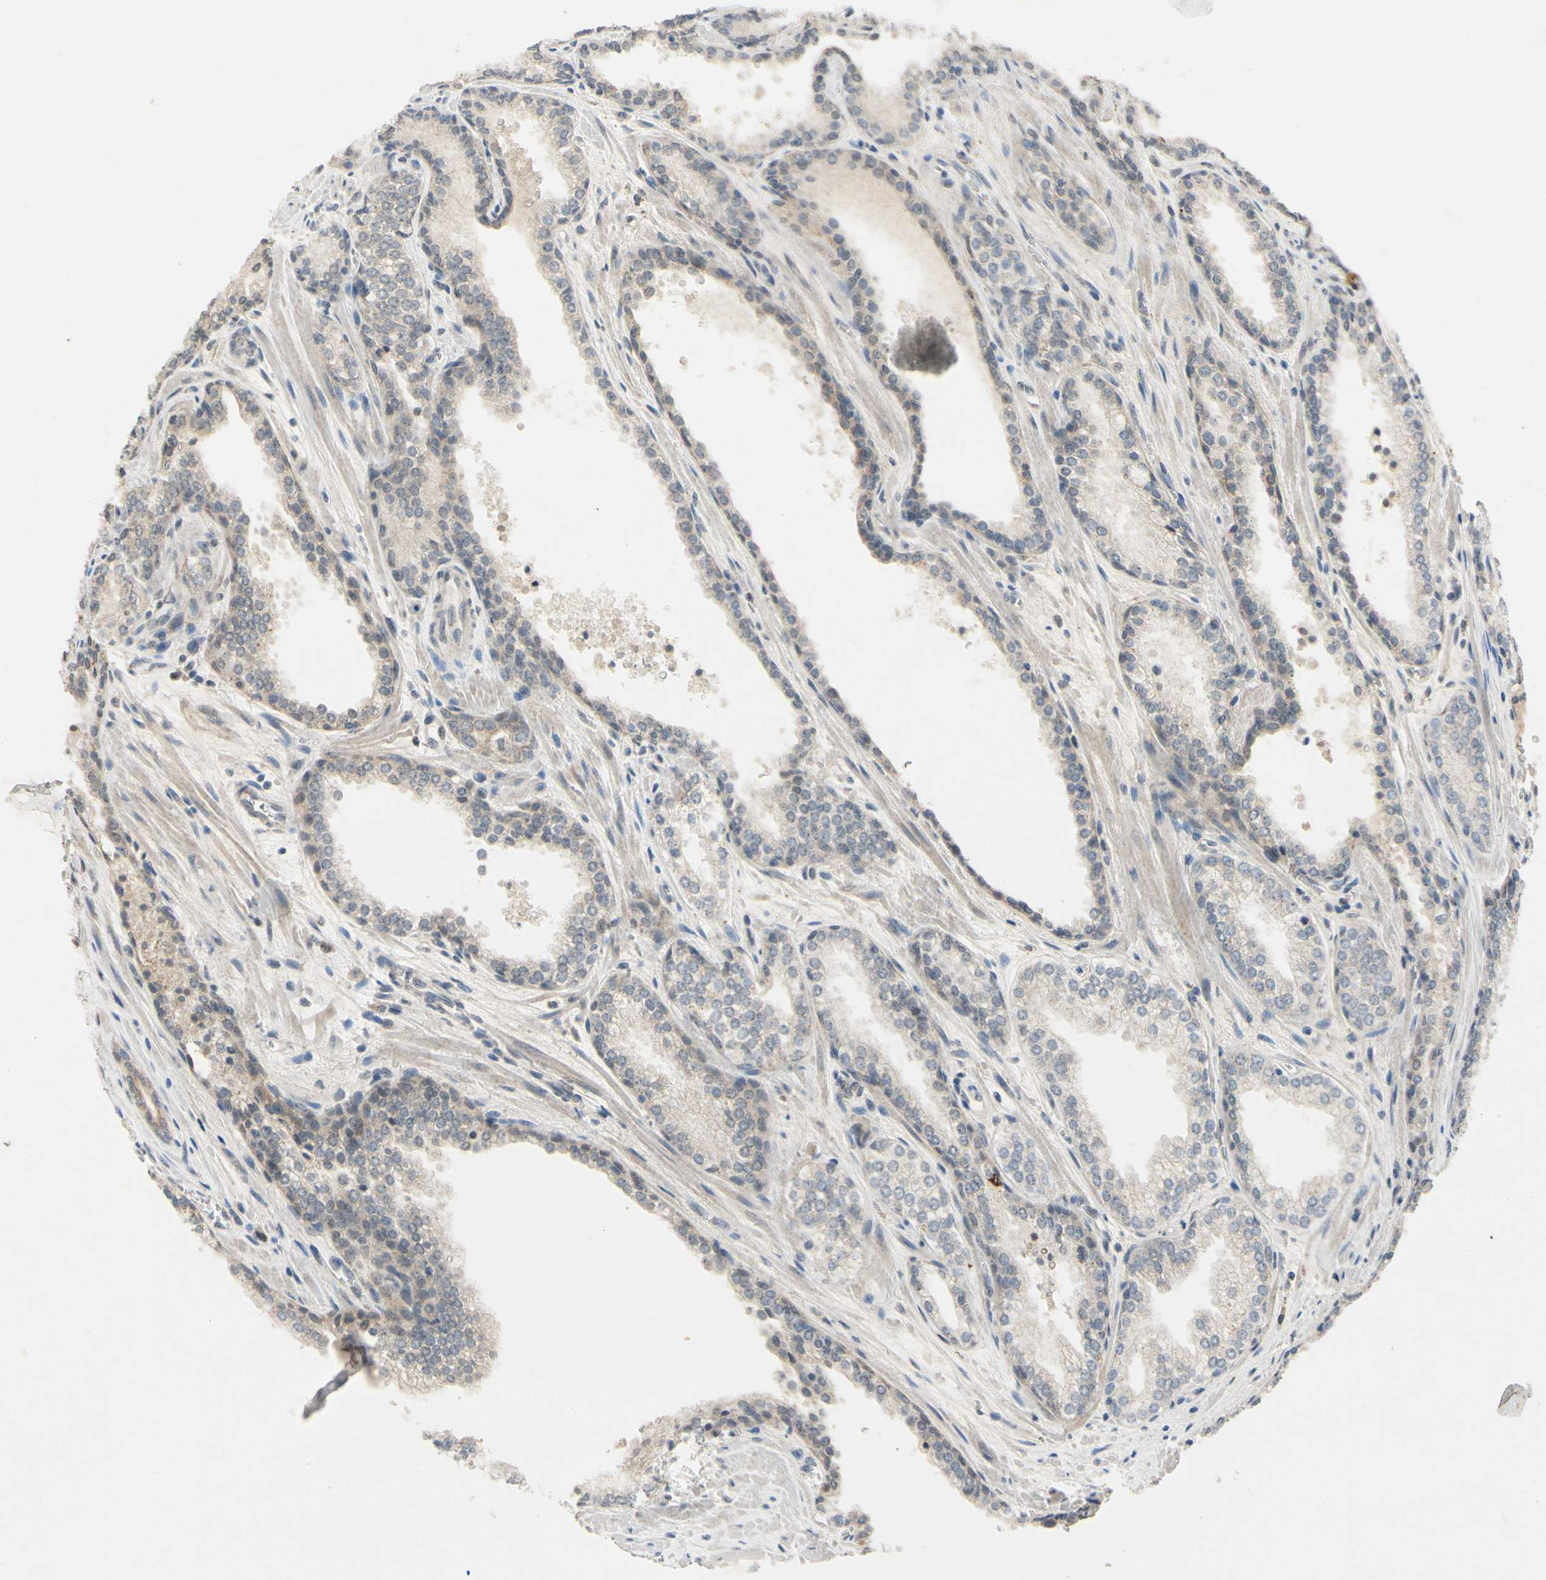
{"staining": {"intensity": "weak", "quantity": "<25%", "location": "cytoplasmic/membranous"}, "tissue": "prostate cancer", "cell_type": "Tumor cells", "image_type": "cancer", "snomed": [{"axis": "morphology", "description": "Adenocarcinoma, Low grade"}, {"axis": "topography", "description": "Prostate"}], "caption": "Immunohistochemistry photomicrograph of human low-grade adenocarcinoma (prostate) stained for a protein (brown), which displays no expression in tumor cells. The staining was performed using DAB to visualize the protein expression in brown, while the nuclei were stained in blue with hematoxylin (Magnification: 20x).", "gene": "RIOX2", "patient": {"sex": "male", "age": 60}}